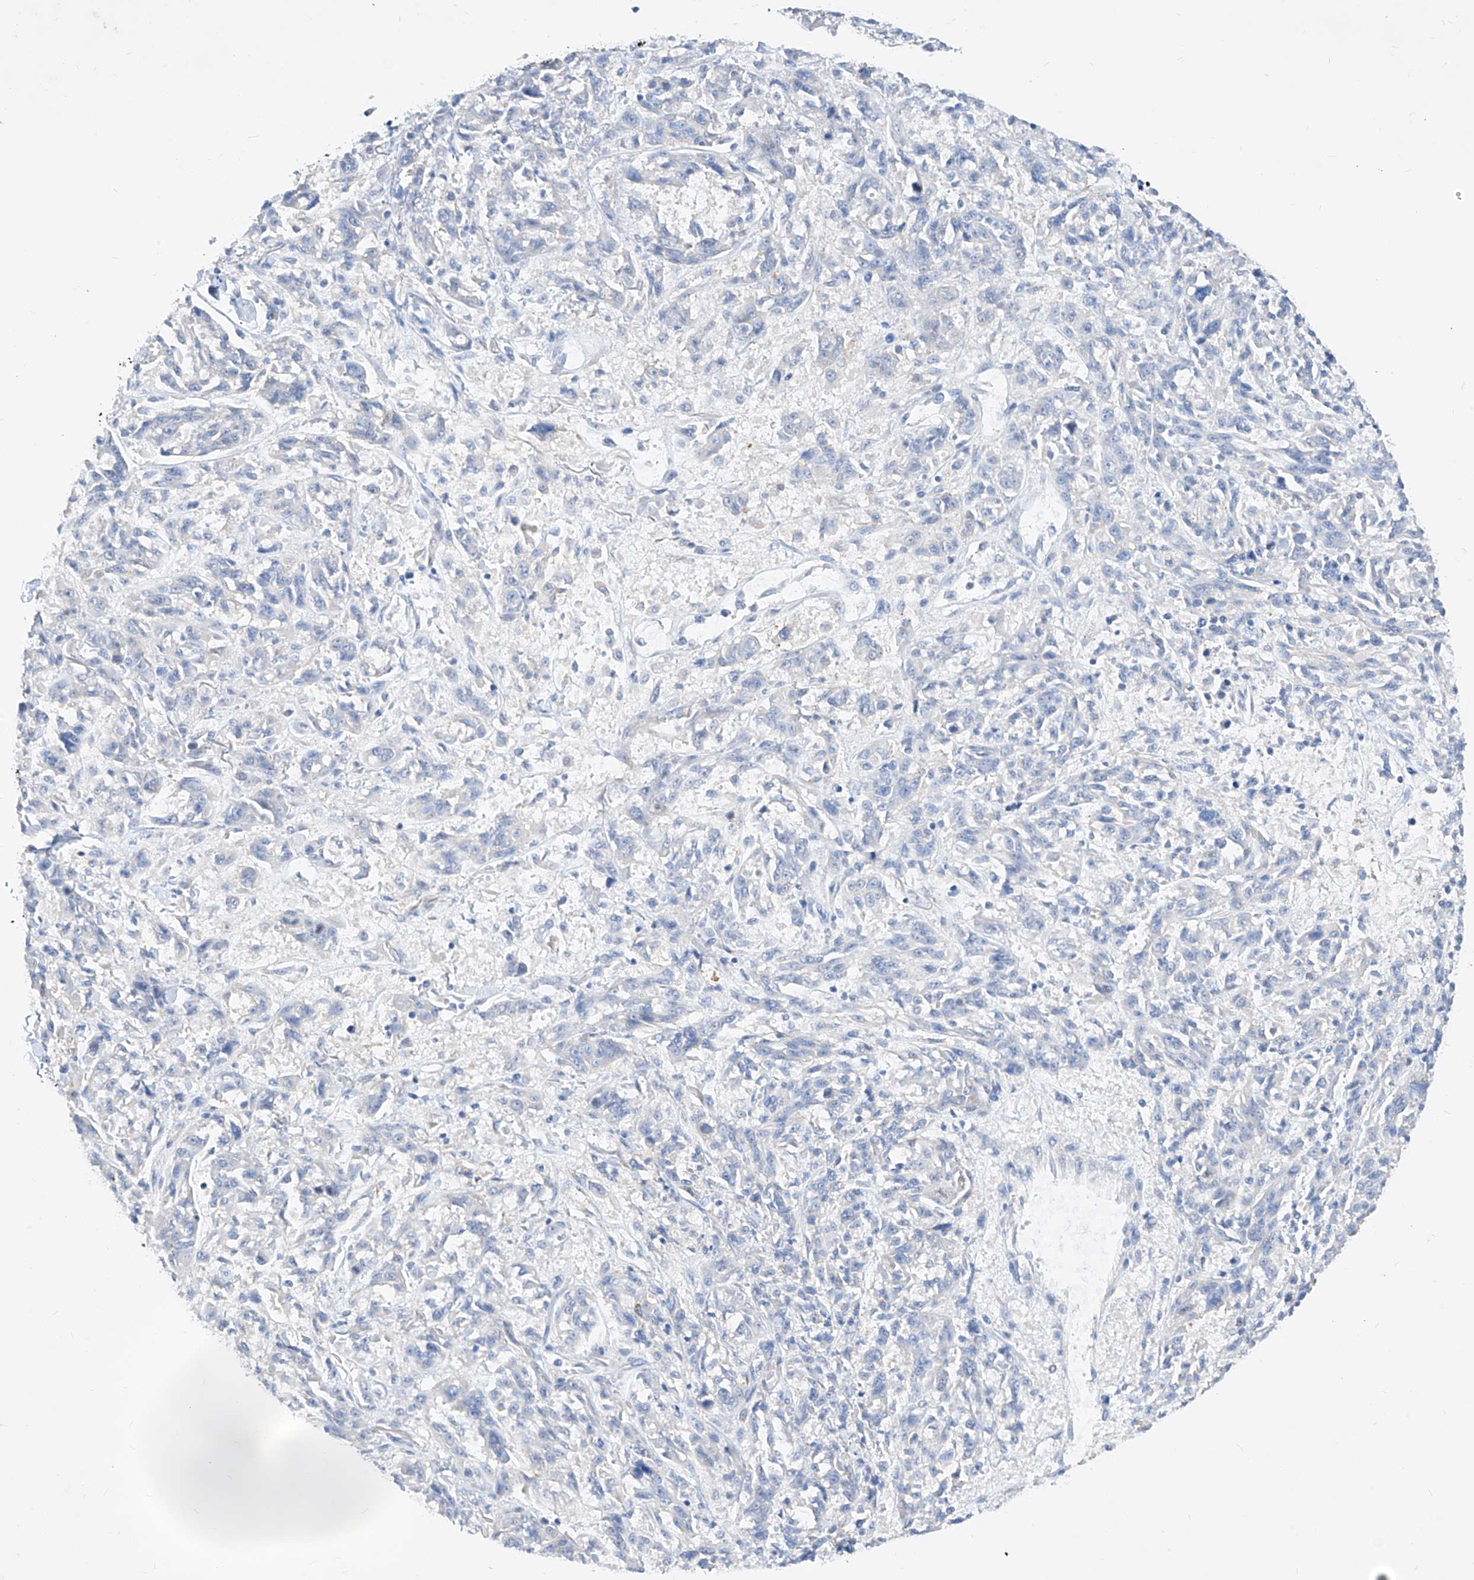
{"staining": {"intensity": "negative", "quantity": "none", "location": "none"}, "tissue": "melanoma", "cell_type": "Tumor cells", "image_type": "cancer", "snomed": [{"axis": "morphology", "description": "Malignant melanoma, NOS"}, {"axis": "topography", "description": "Skin"}], "caption": "A micrograph of human melanoma is negative for staining in tumor cells.", "gene": "SCGB2A1", "patient": {"sex": "male", "age": 53}}